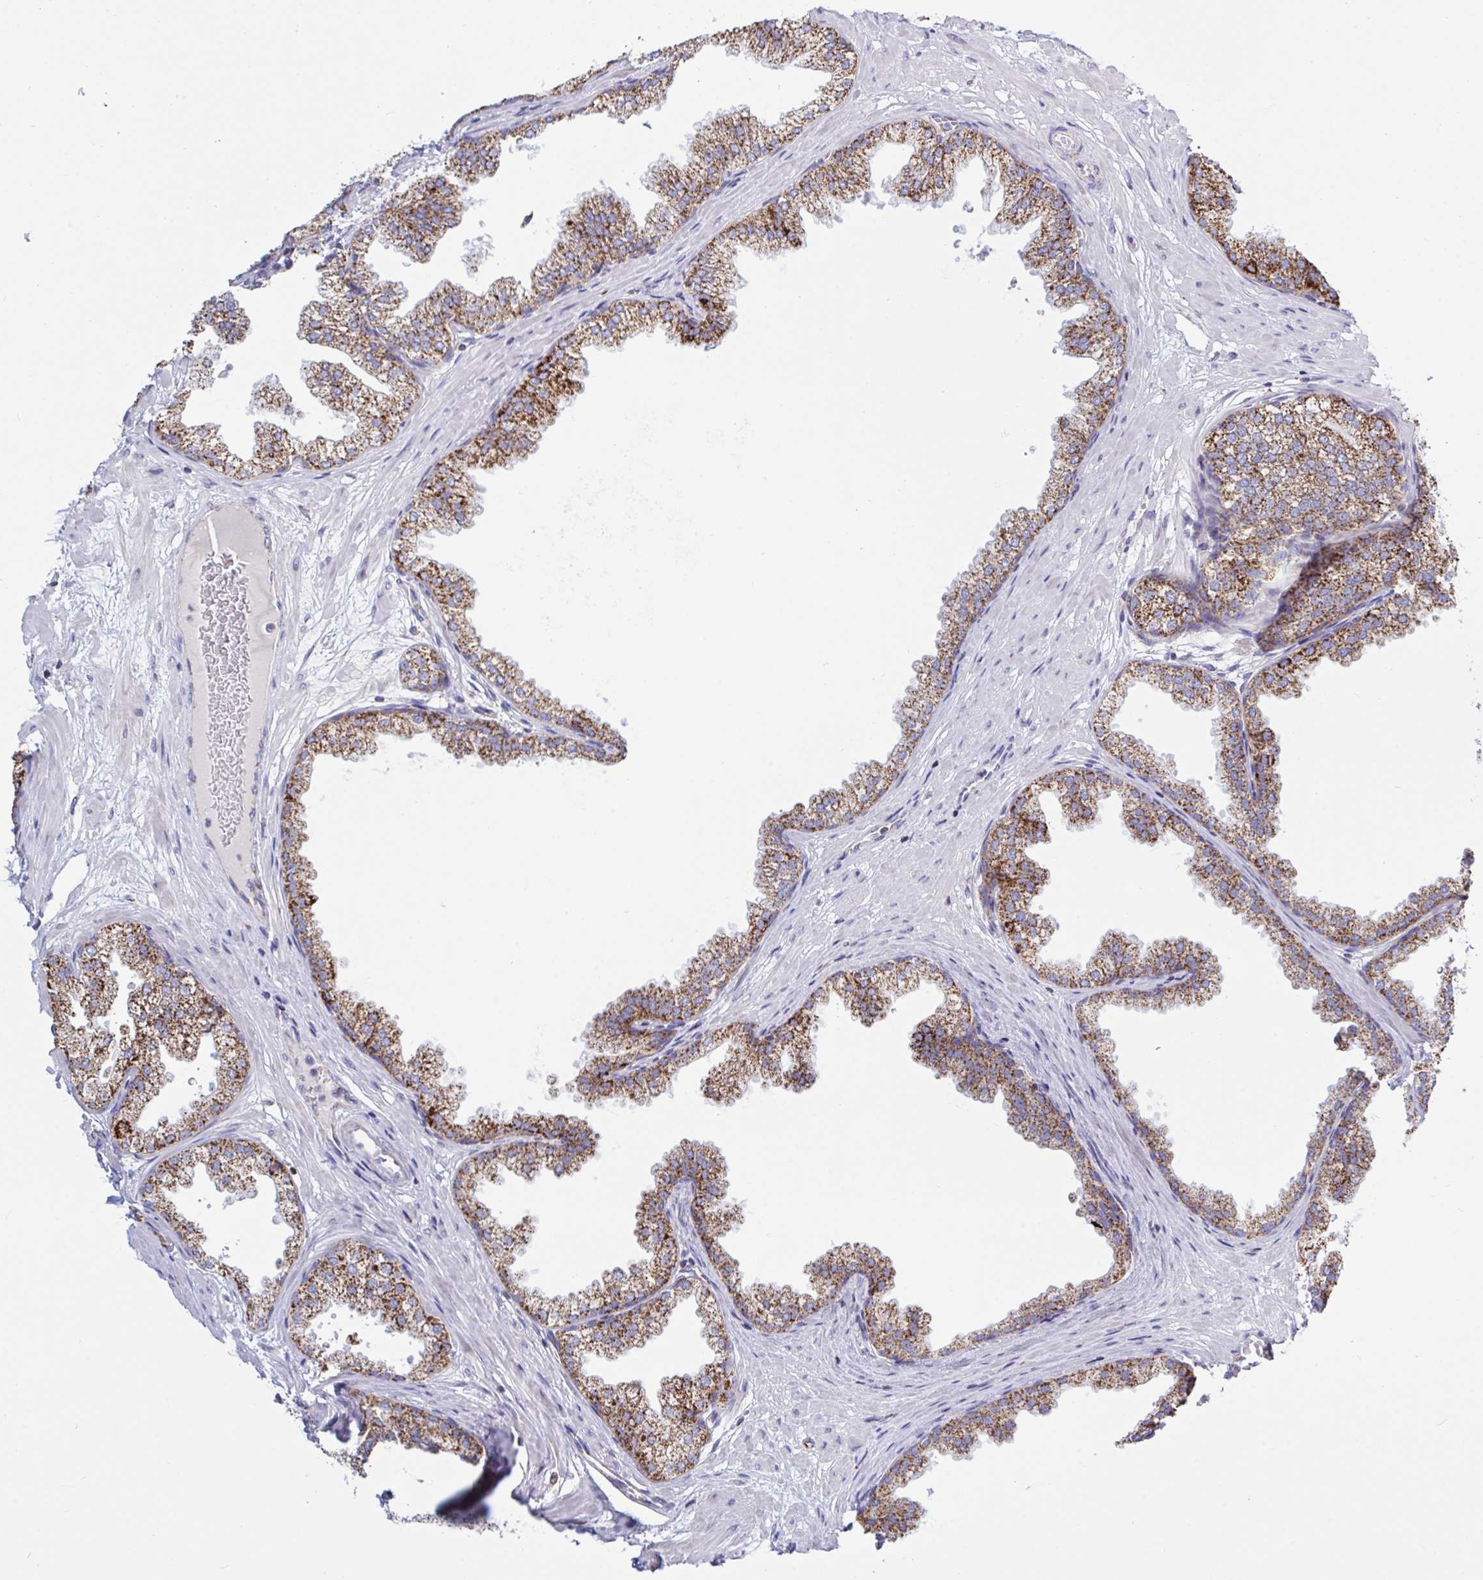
{"staining": {"intensity": "moderate", "quantity": ">75%", "location": "cytoplasmic/membranous"}, "tissue": "prostate", "cell_type": "Glandular cells", "image_type": "normal", "snomed": [{"axis": "morphology", "description": "Normal tissue, NOS"}, {"axis": "topography", "description": "Prostate"}], "caption": "Moderate cytoplasmic/membranous protein expression is appreciated in about >75% of glandular cells in prostate.", "gene": "HSPE1", "patient": {"sex": "male", "age": 37}}